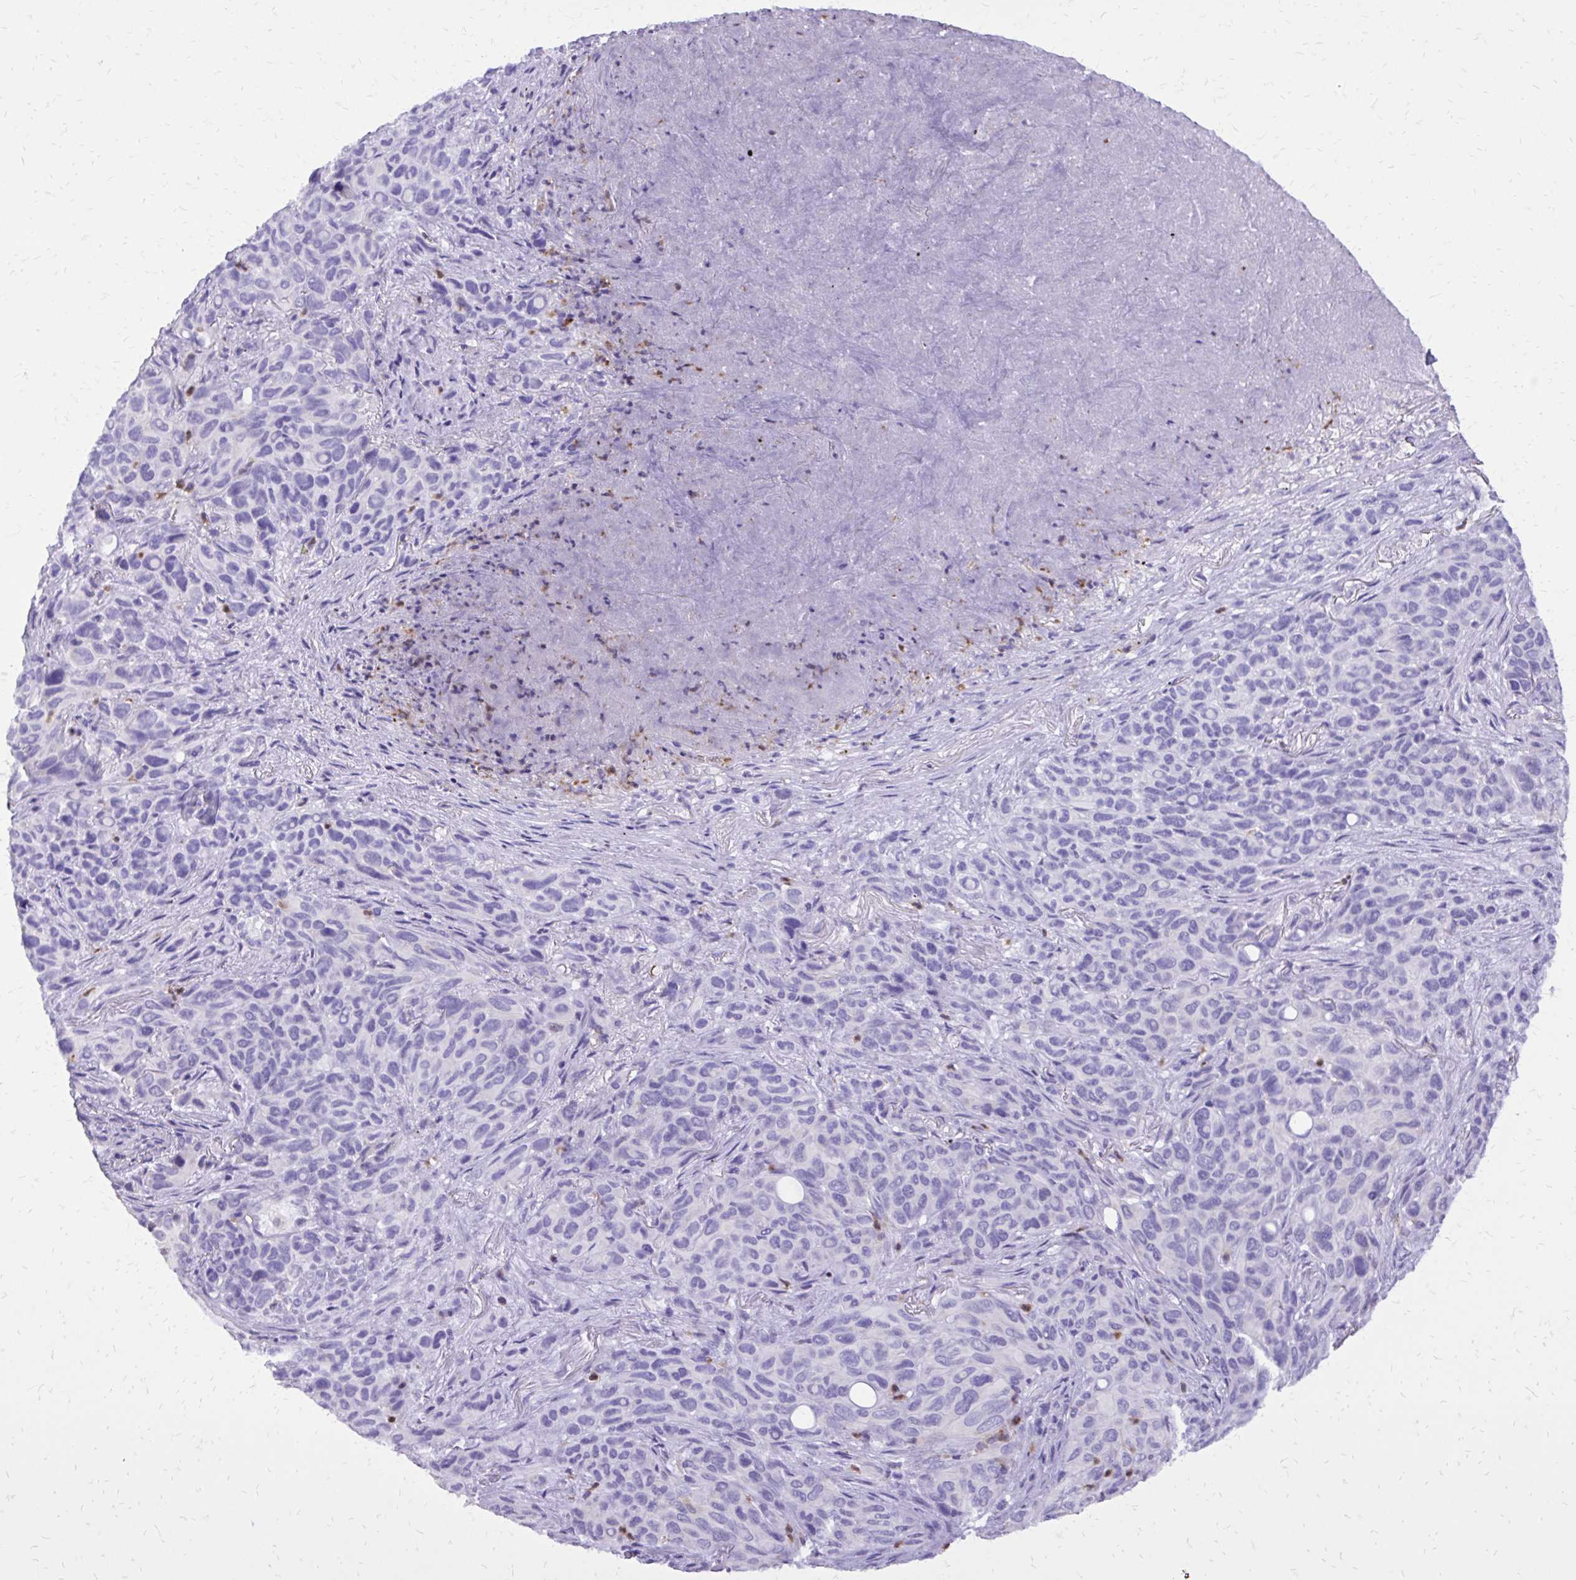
{"staining": {"intensity": "negative", "quantity": "none", "location": "none"}, "tissue": "melanoma", "cell_type": "Tumor cells", "image_type": "cancer", "snomed": [{"axis": "morphology", "description": "Malignant melanoma, Metastatic site"}, {"axis": "topography", "description": "Lung"}], "caption": "Melanoma was stained to show a protein in brown. There is no significant positivity in tumor cells.", "gene": "CAT", "patient": {"sex": "male", "age": 48}}